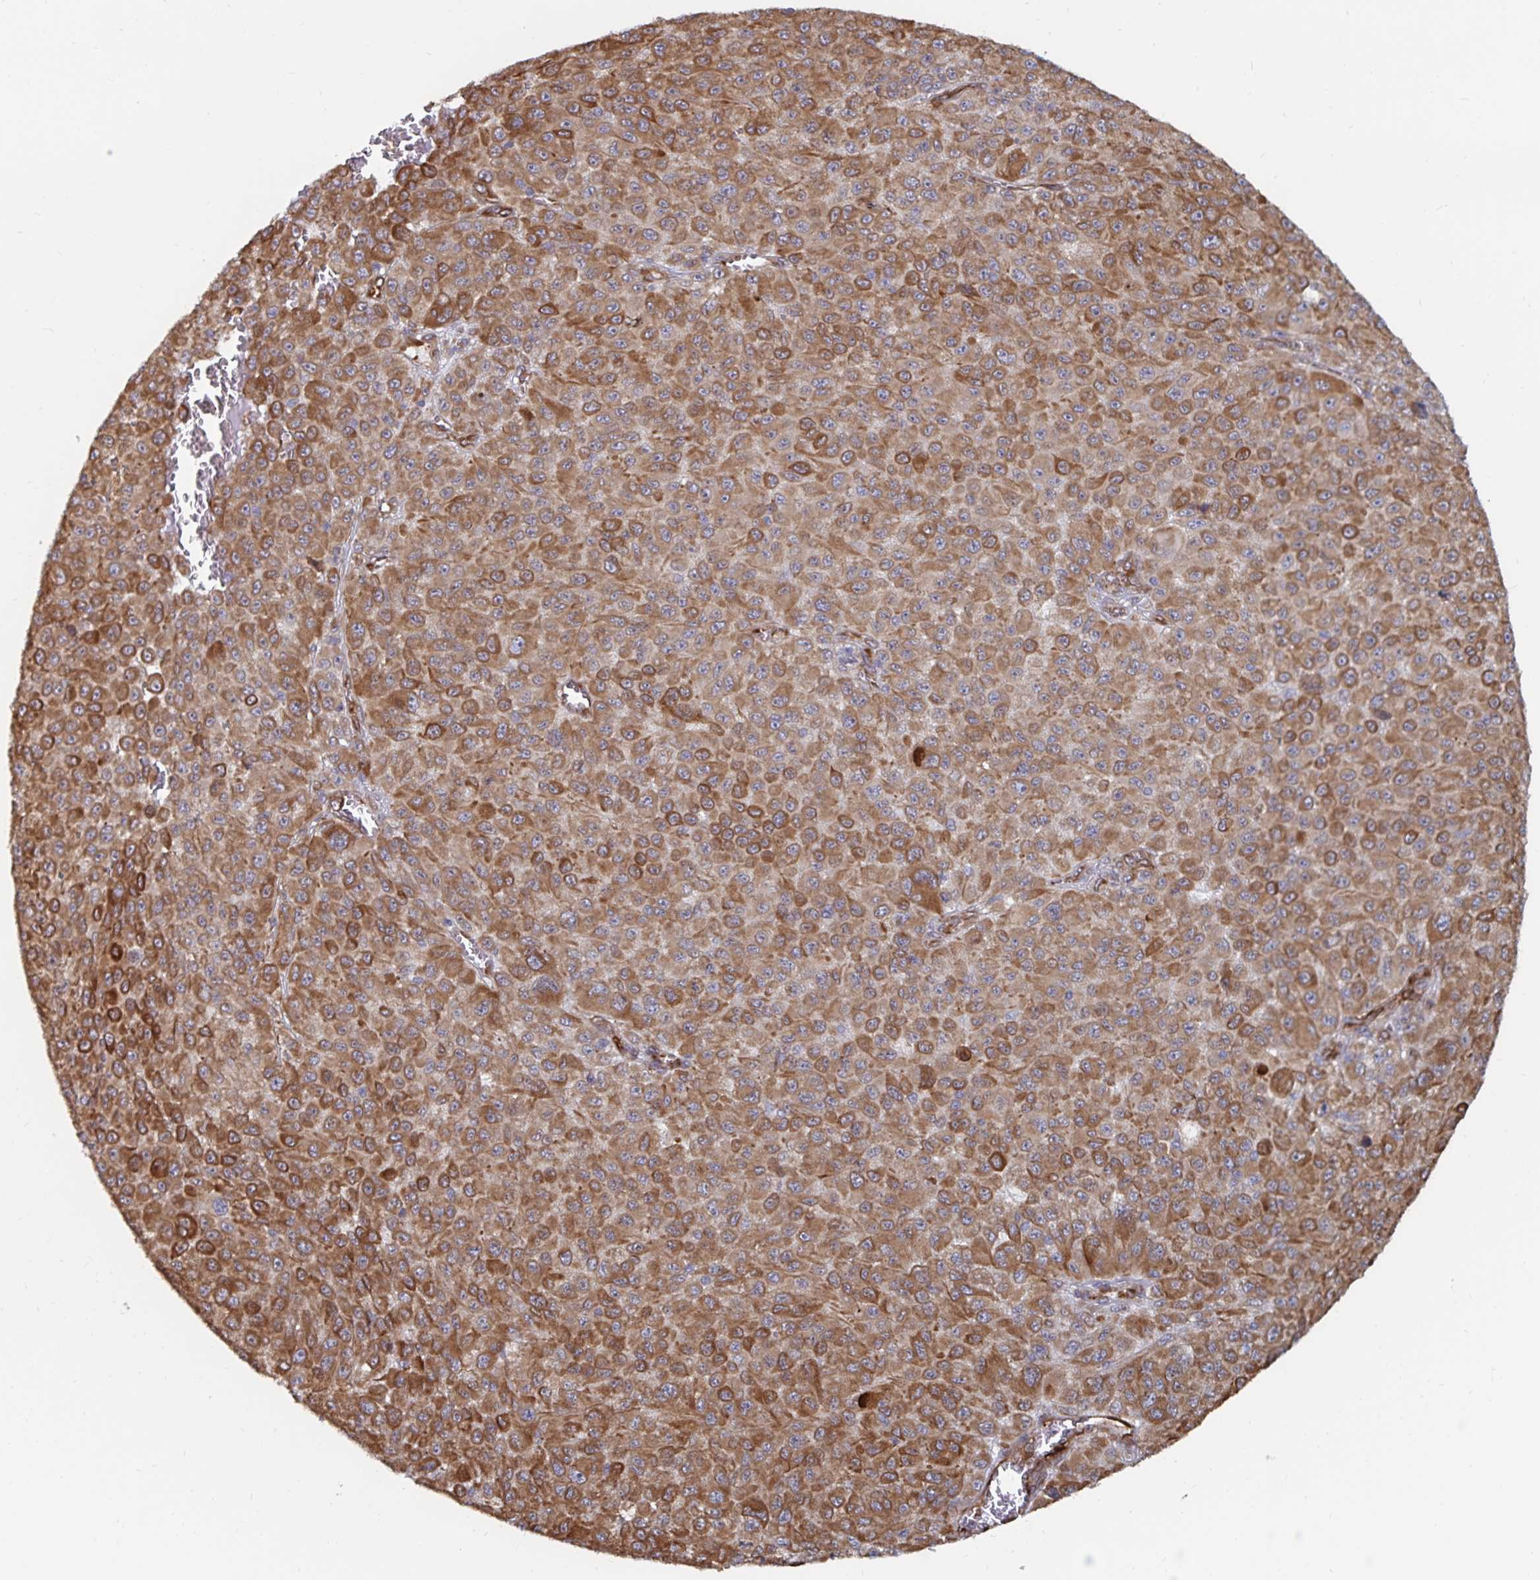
{"staining": {"intensity": "strong", "quantity": ">75%", "location": "cytoplasmic/membranous"}, "tissue": "melanoma", "cell_type": "Tumor cells", "image_type": "cancer", "snomed": [{"axis": "morphology", "description": "Malignant melanoma, NOS"}, {"axis": "topography", "description": "Skin"}], "caption": "A high amount of strong cytoplasmic/membranous expression is seen in approximately >75% of tumor cells in malignant melanoma tissue. (IHC, brightfield microscopy, high magnification).", "gene": "BCAP29", "patient": {"sex": "male", "age": 73}}